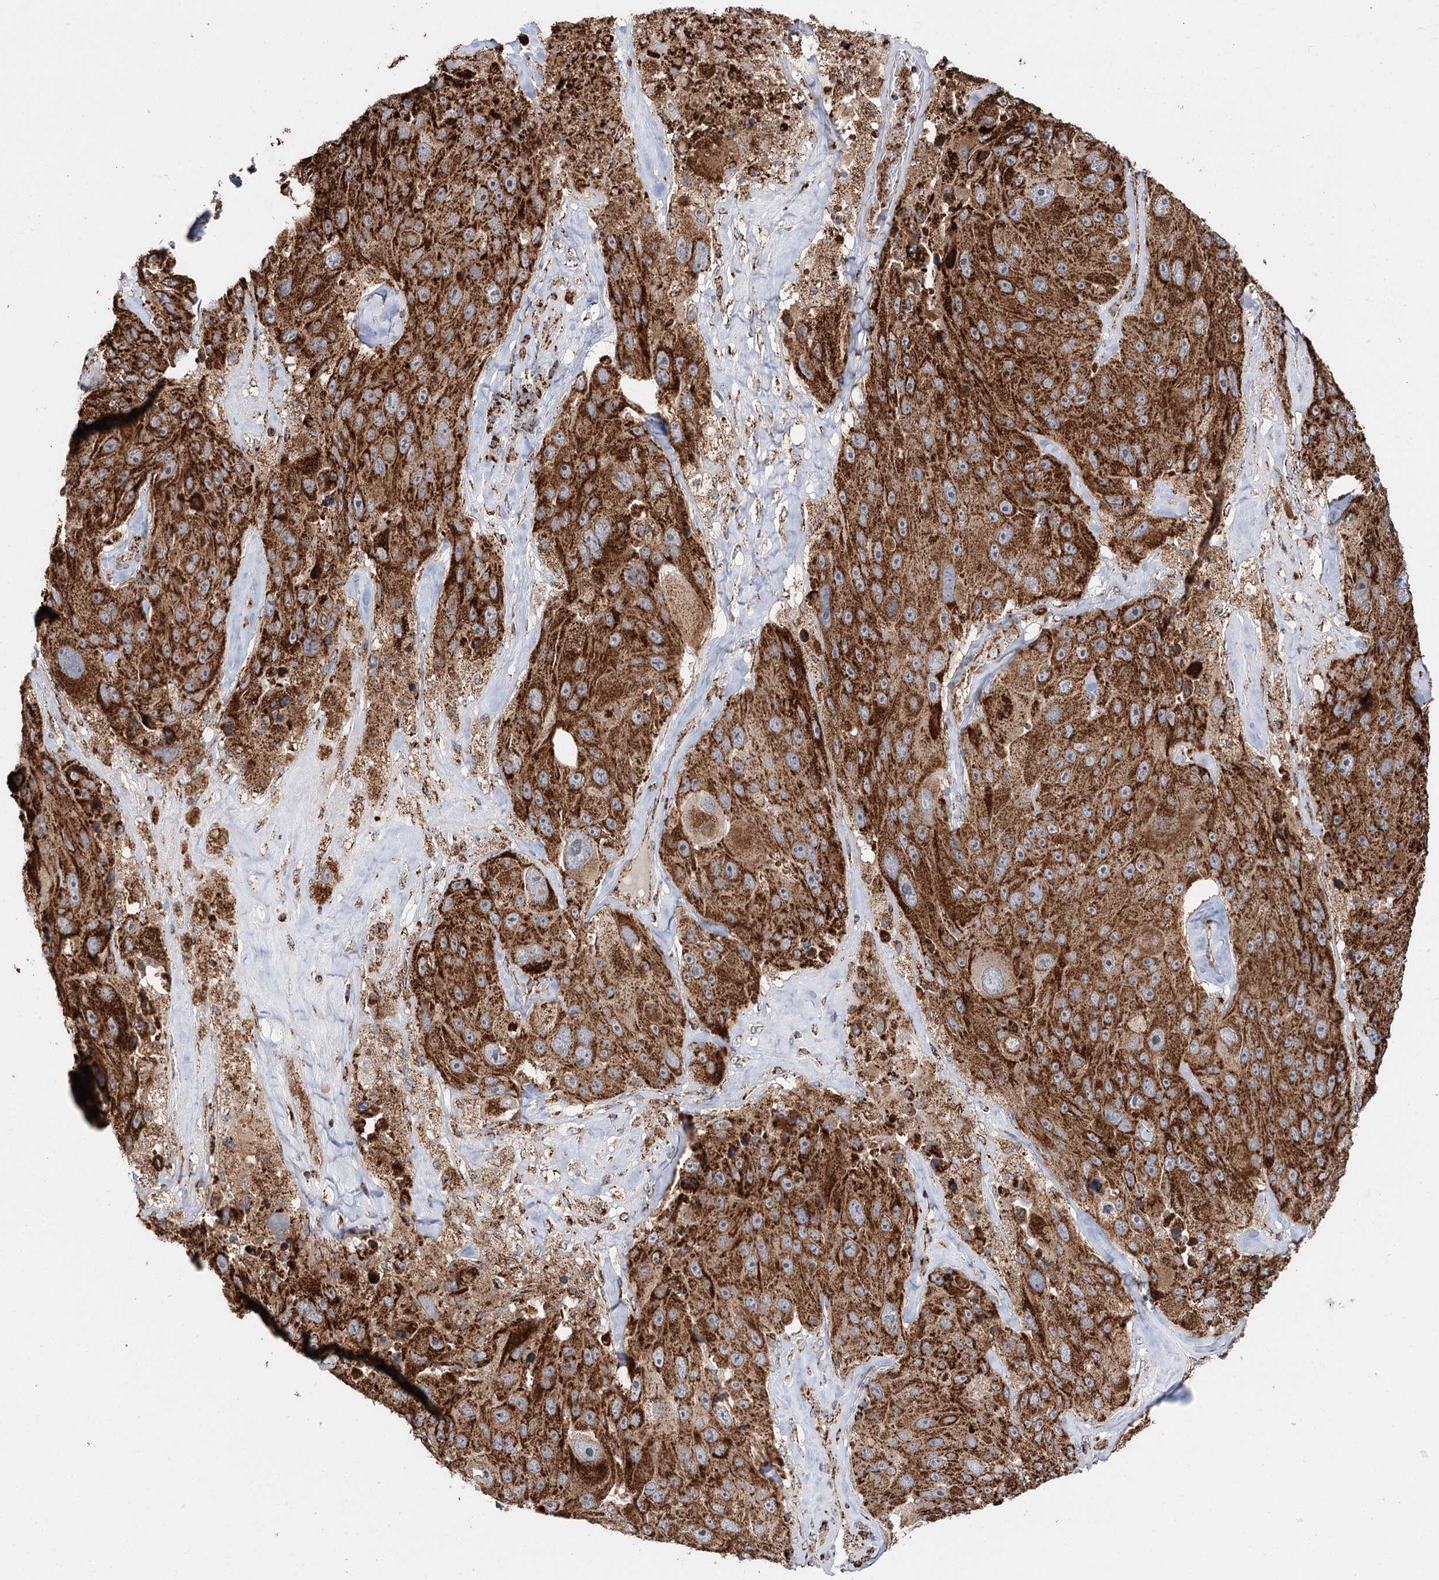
{"staining": {"intensity": "strong", "quantity": ">75%", "location": "cytoplasmic/membranous"}, "tissue": "melanoma", "cell_type": "Tumor cells", "image_type": "cancer", "snomed": [{"axis": "morphology", "description": "Malignant melanoma, Metastatic site"}, {"axis": "topography", "description": "Lymph node"}], "caption": "This micrograph displays immunohistochemistry staining of malignant melanoma (metastatic site), with high strong cytoplasmic/membranous positivity in about >75% of tumor cells.", "gene": "APH1A", "patient": {"sex": "male", "age": 62}}